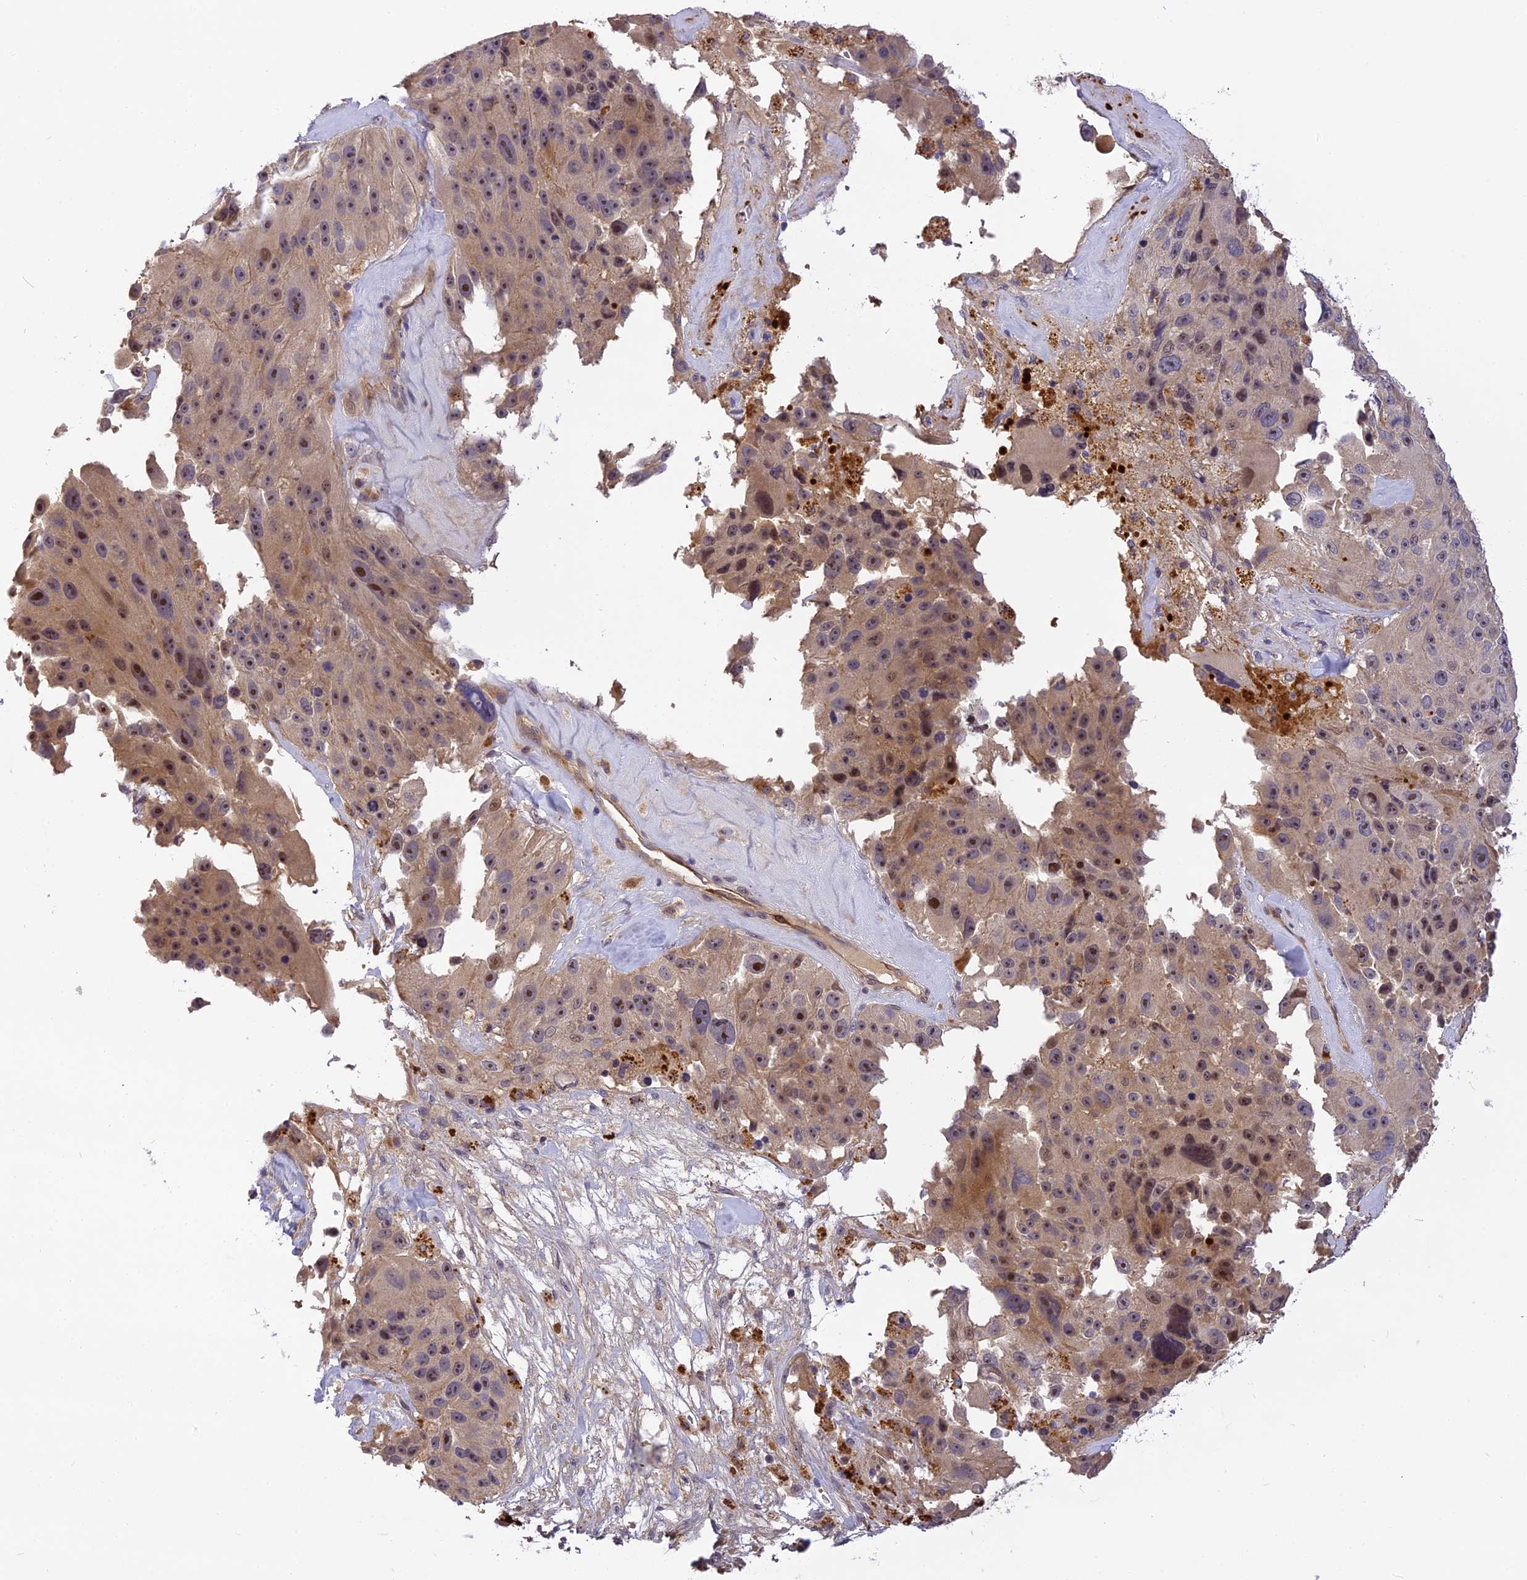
{"staining": {"intensity": "moderate", "quantity": "25%-75%", "location": "cytoplasmic/membranous,nuclear"}, "tissue": "melanoma", "cell_type": "Tumor cells", "image_type": "cancer", "snomed": [{"axis": "morphology", "description": "Malignant melanoma, Metastatic site"}, {"axis": "topography", "description": "Lymph node"}], "caption": "Immunohistochemistry (DAB (3,3'-diaminobenzidine)) staining of melanoma demonstrates moderate cytoplasmic/membranous and nuclear protein staining in about 25%-75% of tumor cells.", "gene": "FNIP2", "patient": {"sex": "male", "age": 62}}